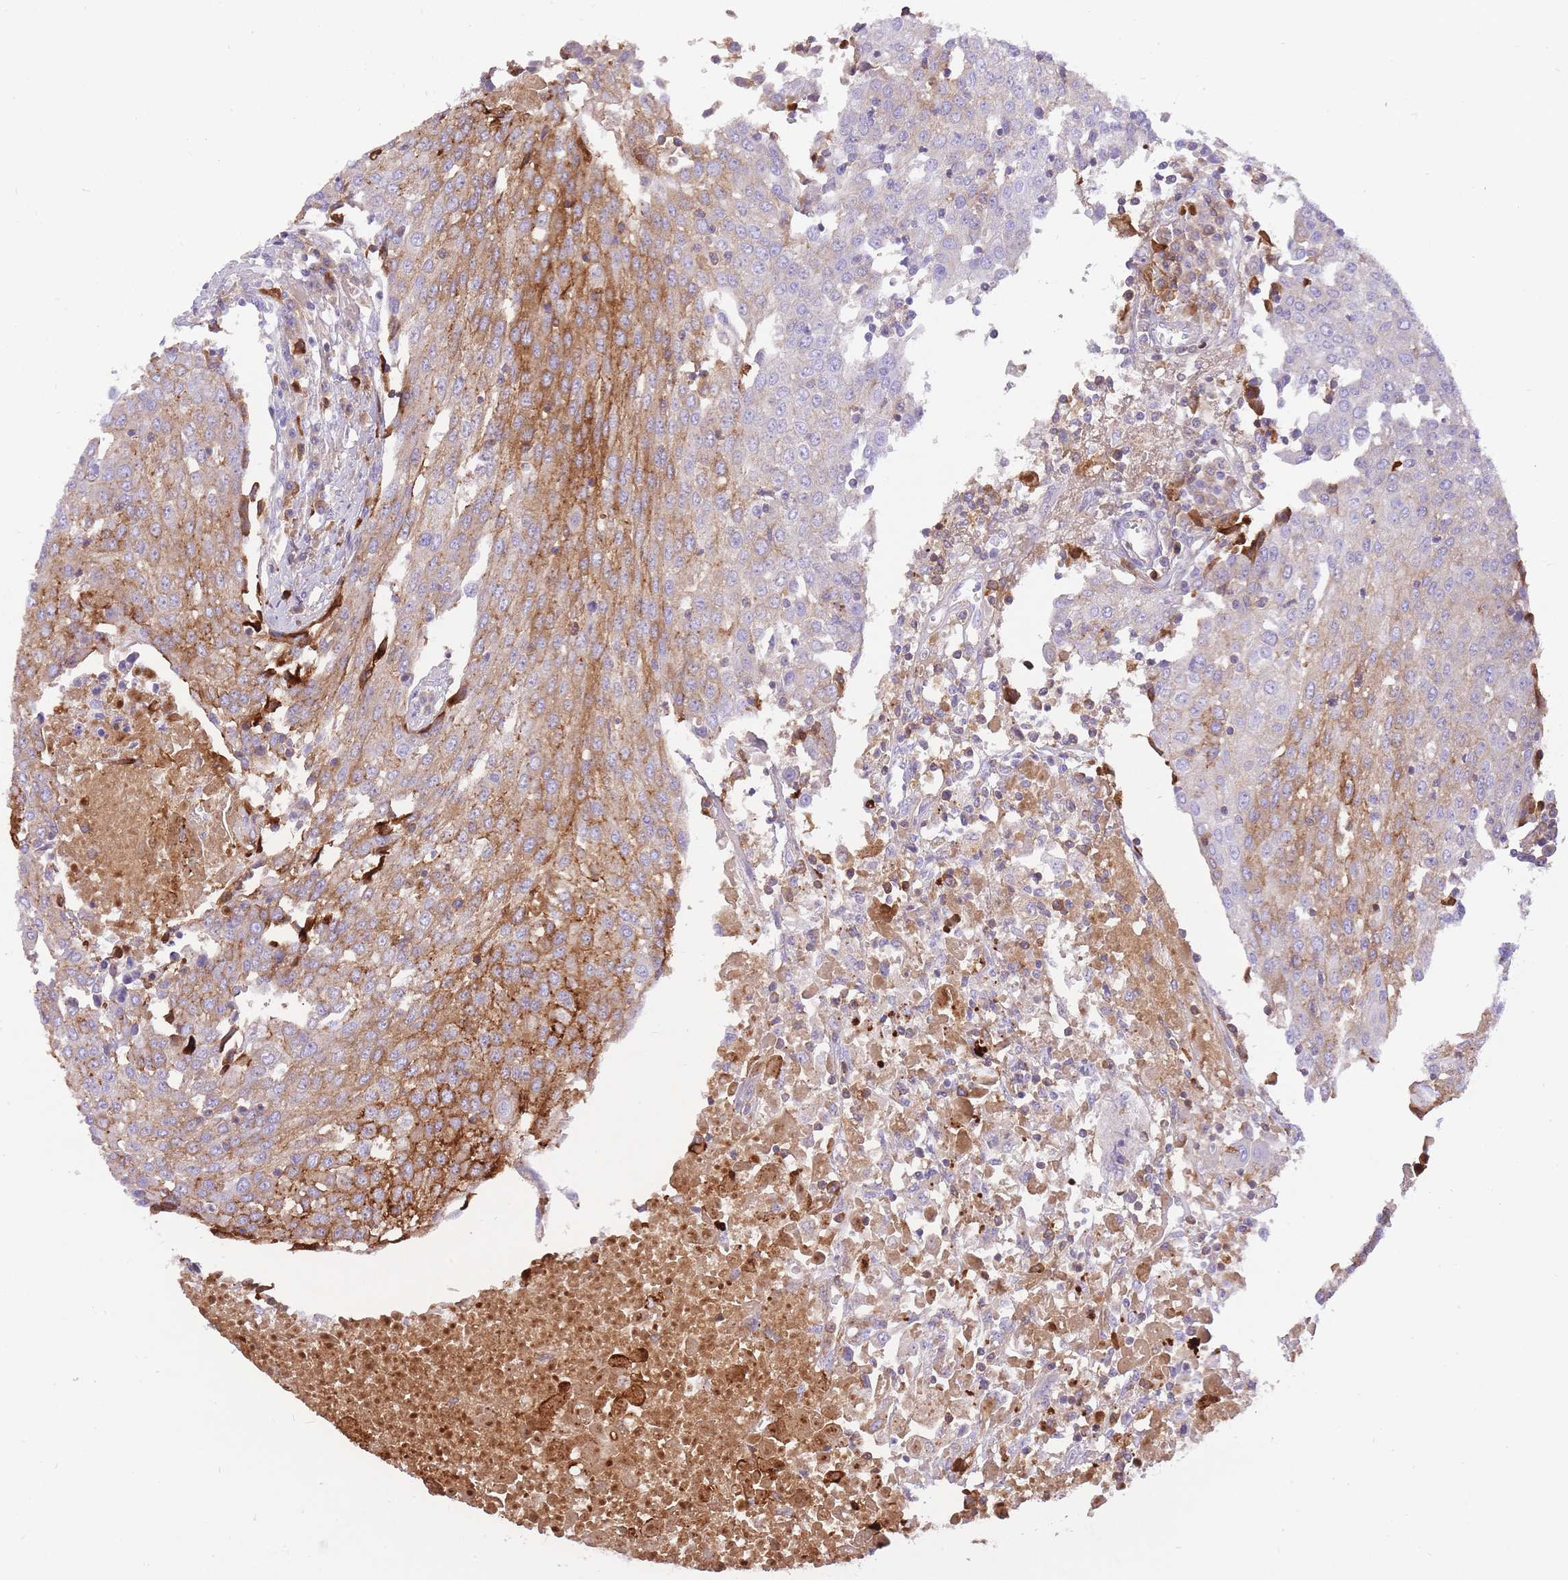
{"staining": {"intensity": "moderate", "quantity": "<25%", "location": "cytoplasmic/membranous"}, "tissue": "urothelial cancer", "cell_type": "Tumor cells", "image_type": "cancer", "snomed": [{"axis": "morphology", "description": "Urothelial carcinoma, High grade"}, {"axis": "topography", "description": "Urinary bladder"}], "caption": "Immunohistochemistry (IHC) of urothelial cancer shows low levels of moderate cytoplasmic/membranous staining in about <25% of tumor cells.", "gene": "HRG", "patient": {"sex": "female", "age": 85}}